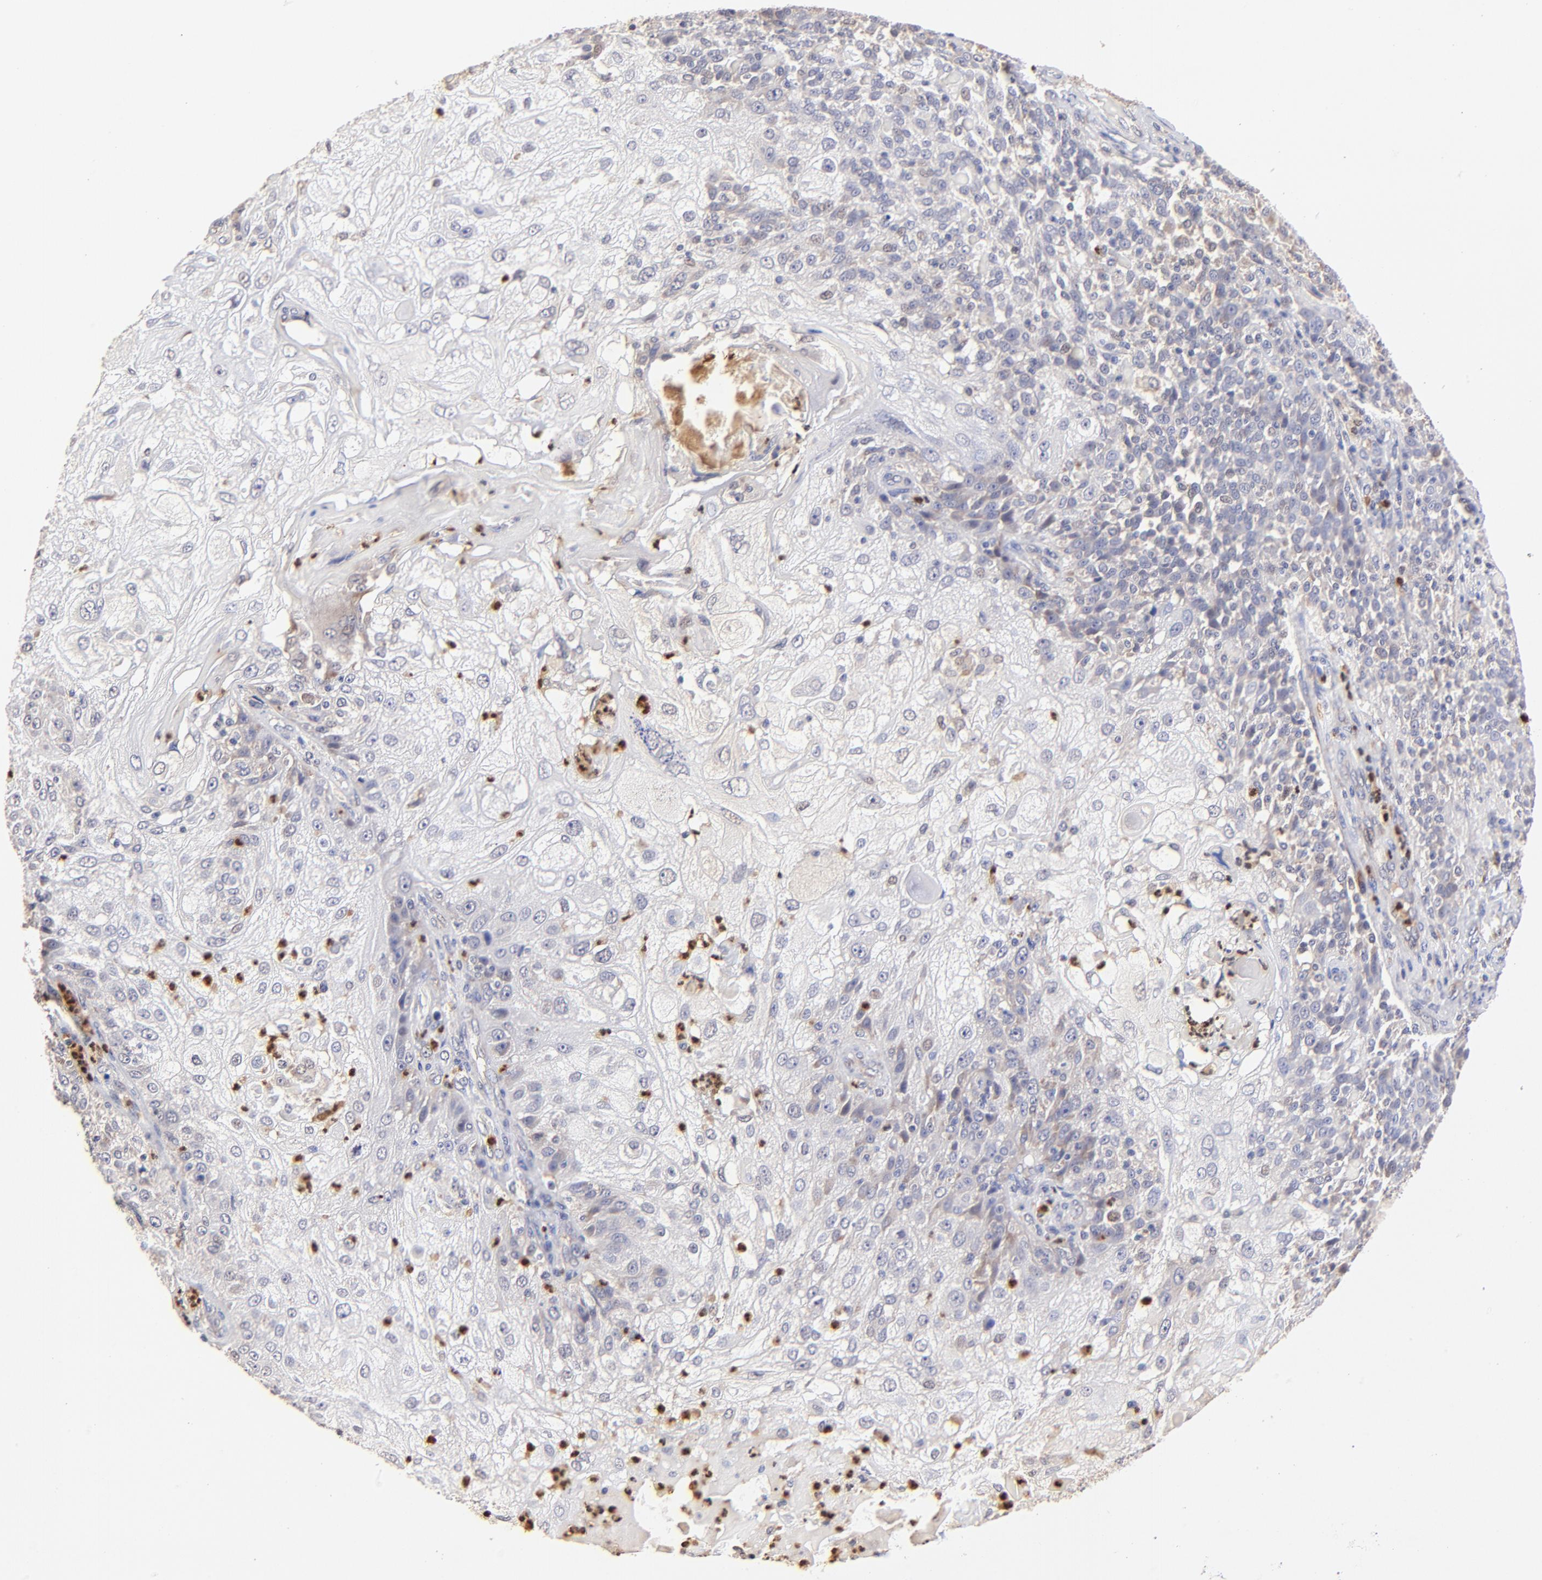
{"staining": {"intensity": "weak", "quantity": "25%-75%", "location": "cytoplasmic/membranous"}, "tissue": "skin cancer", "cell_type": "Tumor cells", "image_type": "cancer", "snomed": [{"axis": "morphology", "description": "Normal tissue, NOS"}, {"axis": "morphology", "description": "Squamous cell carcinoma, NOS"}, {"axis": "topography", "description": "Skin"}], "caption": "Tumor cells demonstrate low levels of weak cytoplasmic/membranous expression in approximately 25%-75% of cells in human skin cancer.", "gene": "BBOF1", "patient": {"sex": "female", "age": 83}}